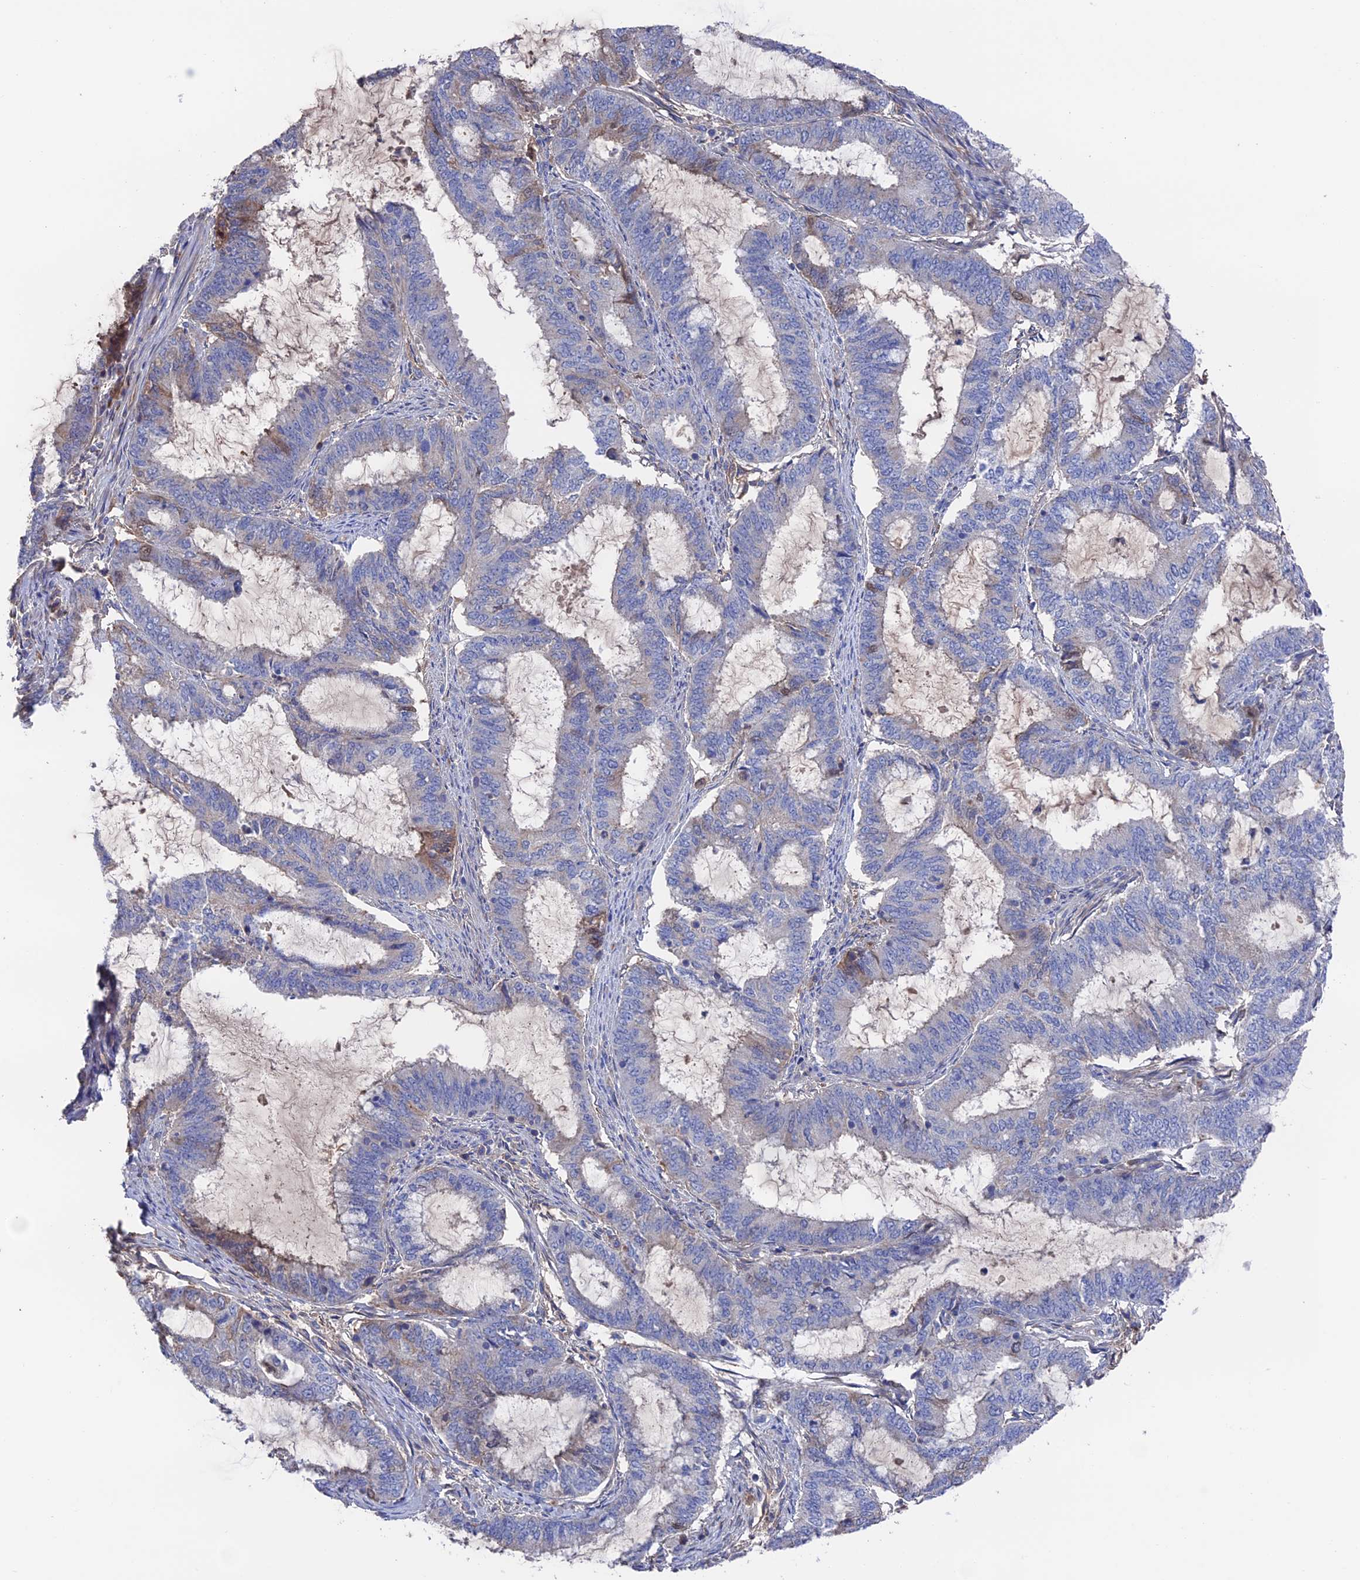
{"staining": {"intensity": "moderate", "quantity": "<25%", "location": "cytoplasmic/membranous"}, "tissue": "endometrial cancer", "cell_type": "Tumor cells", "image_type": "cancer", "snomed": [{"axis": "morphology", "description": "Adenocarcinoma, NOS"}, {"axis": "topography", "description": "Endometrium"}], "caption": "Endometrial cancer (adenocarcinoma) was stained to show a protein in brown. There is low levels of moderate cytoplasmic/membranous staining in about <25% of tumor cells.", "gene": "HPF1", "patient": {"sex": "female", "age": 51}}